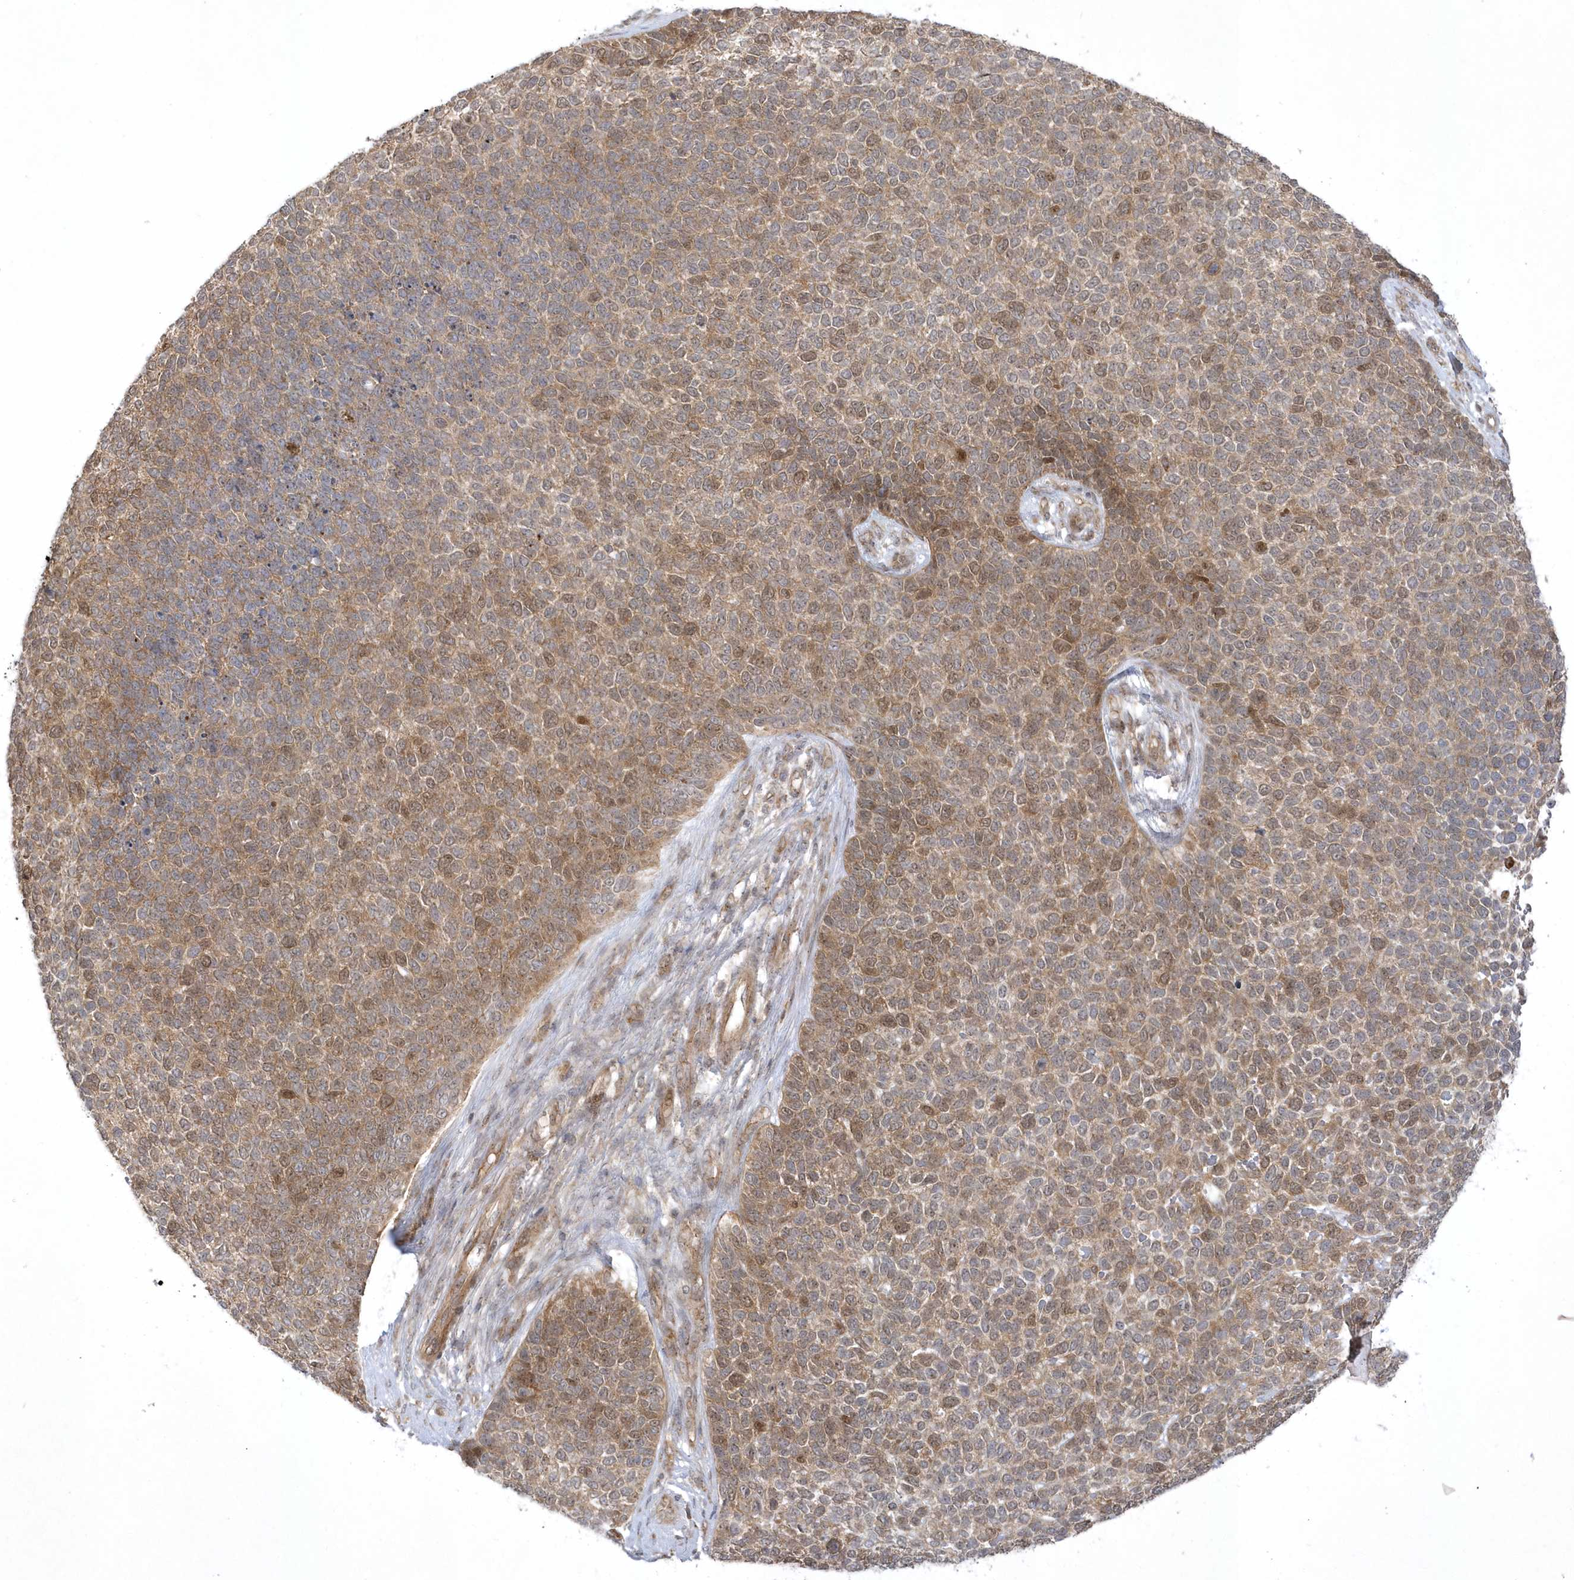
{"staining": {"intensity": "moderate", "quantity": ">75%", "location": "cytoplasmic/membranous,nuclear"}, "tissue": "skin cancer", "cell_type": "Tumor cells", "image_type": "cancer", "snomed": [{"axis": "morphology", "description": "Basal cell carcinoma"}, {"axis": "topography", "description": "Skin"}], "caption": "An image showing moderate cytoplasmic/membranous and nuclear positivity in about >75% of tumor cells in basal cell carcinoma (skin), as visualized by brown immunohistochemical staining.", "gene": "NAF1", "patient": {"sex": "female", "age": 84}}